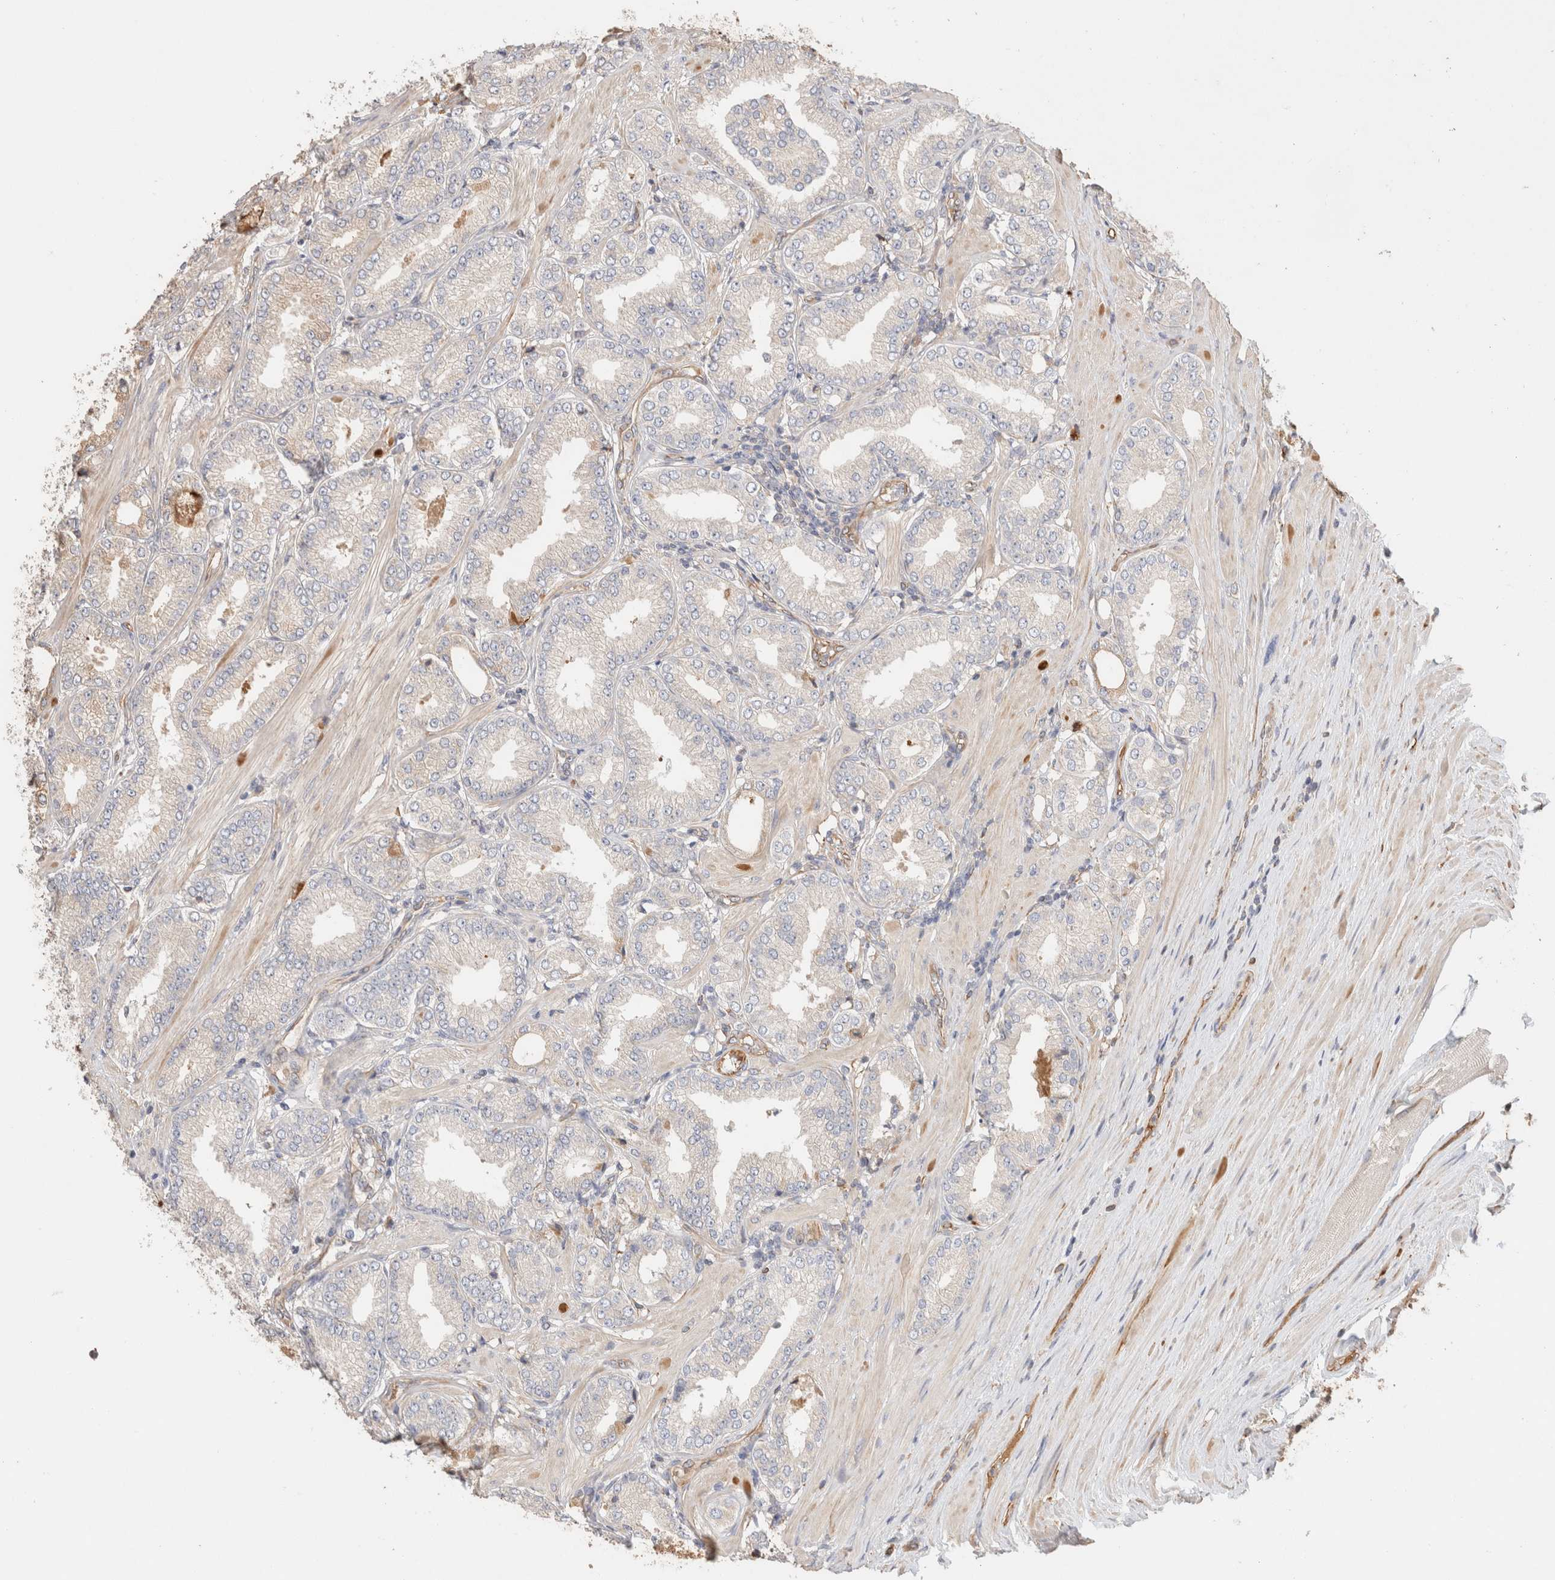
{"staining": {"intensity": "weak", "quantity": "<25%", "location": "cytoplasmic/membranous"}, "tissue": "prostate cancer", "cell_type": "Tumor cells", "image_type": "cancer", "snomed": [{"axis": "morphology", "description": "Adenocarcinoma, Low grade"}, {"axis": "topography", "description": "Prostate"}], "caption": "Immunohistochemical staining of prostate cancer reveals no significant expression in tumor cells. Nuclei are stained in blue.", "gene": "PROS1", "patient": {"sex": "male", "age": 62}}